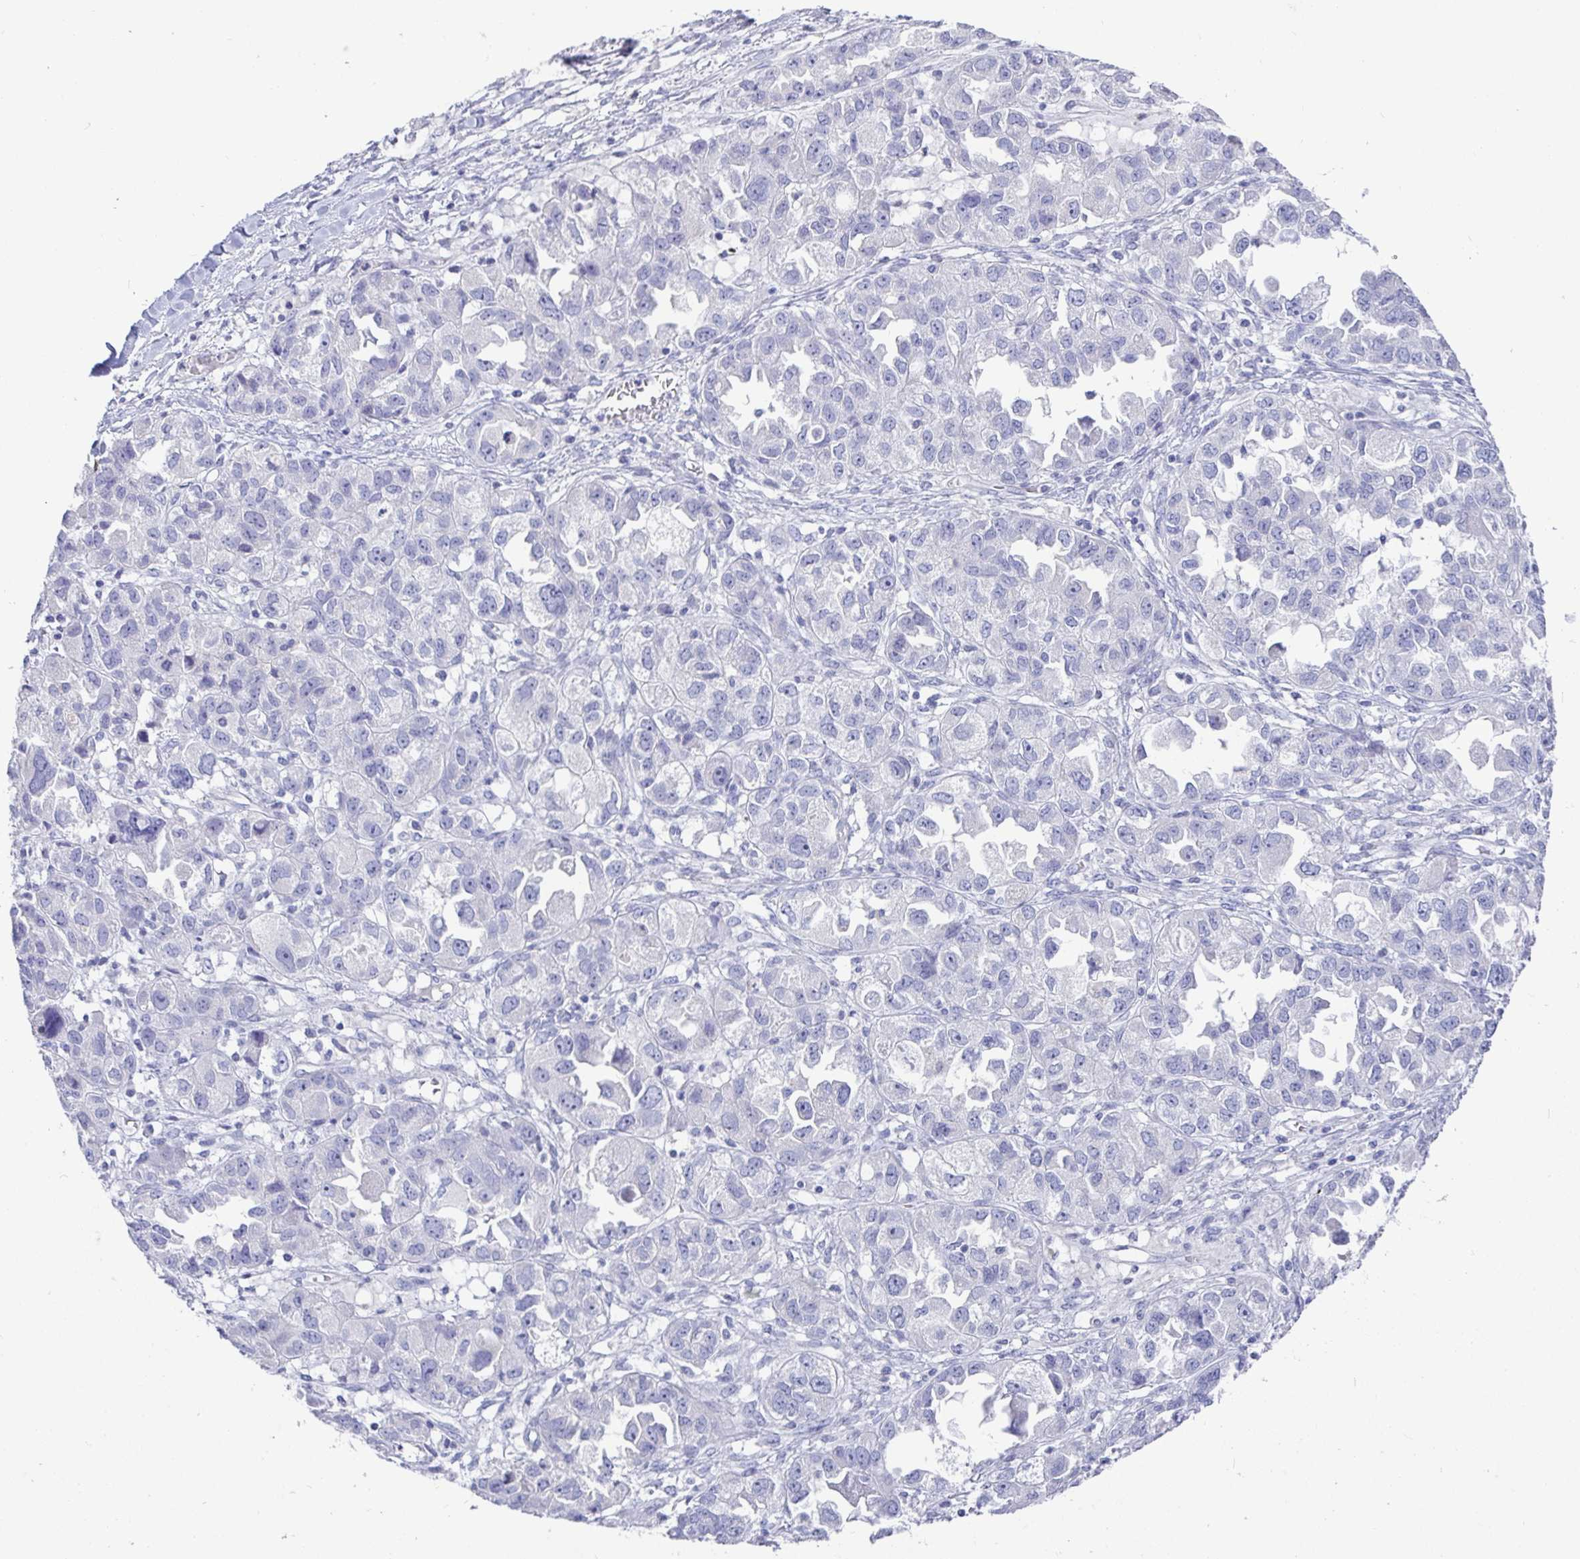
{"staining": {"intensity": "negative", "quantity": "none", "location": "none"}, "tissue": "ovarian cancer", "cell_type": "Tumor cells", "image_type": "cancer", "snomed": [{"axis": "morphology", "description": "Cystadenocarcinoma, serous, NOS"}, {"axis": "topography", "description": "Ovary"}], "caption": "This micrograph is of ovarian serous cystadenocarcinoma stained with immunohistochemistry (IHC) to label a protein in brown with the nuclei are counter-stained blue. There is no staining in tumor cells. Nuclei are stained in blue.", "gene": "TMEM241", "patient": {"sex": "female", "age": 84}}